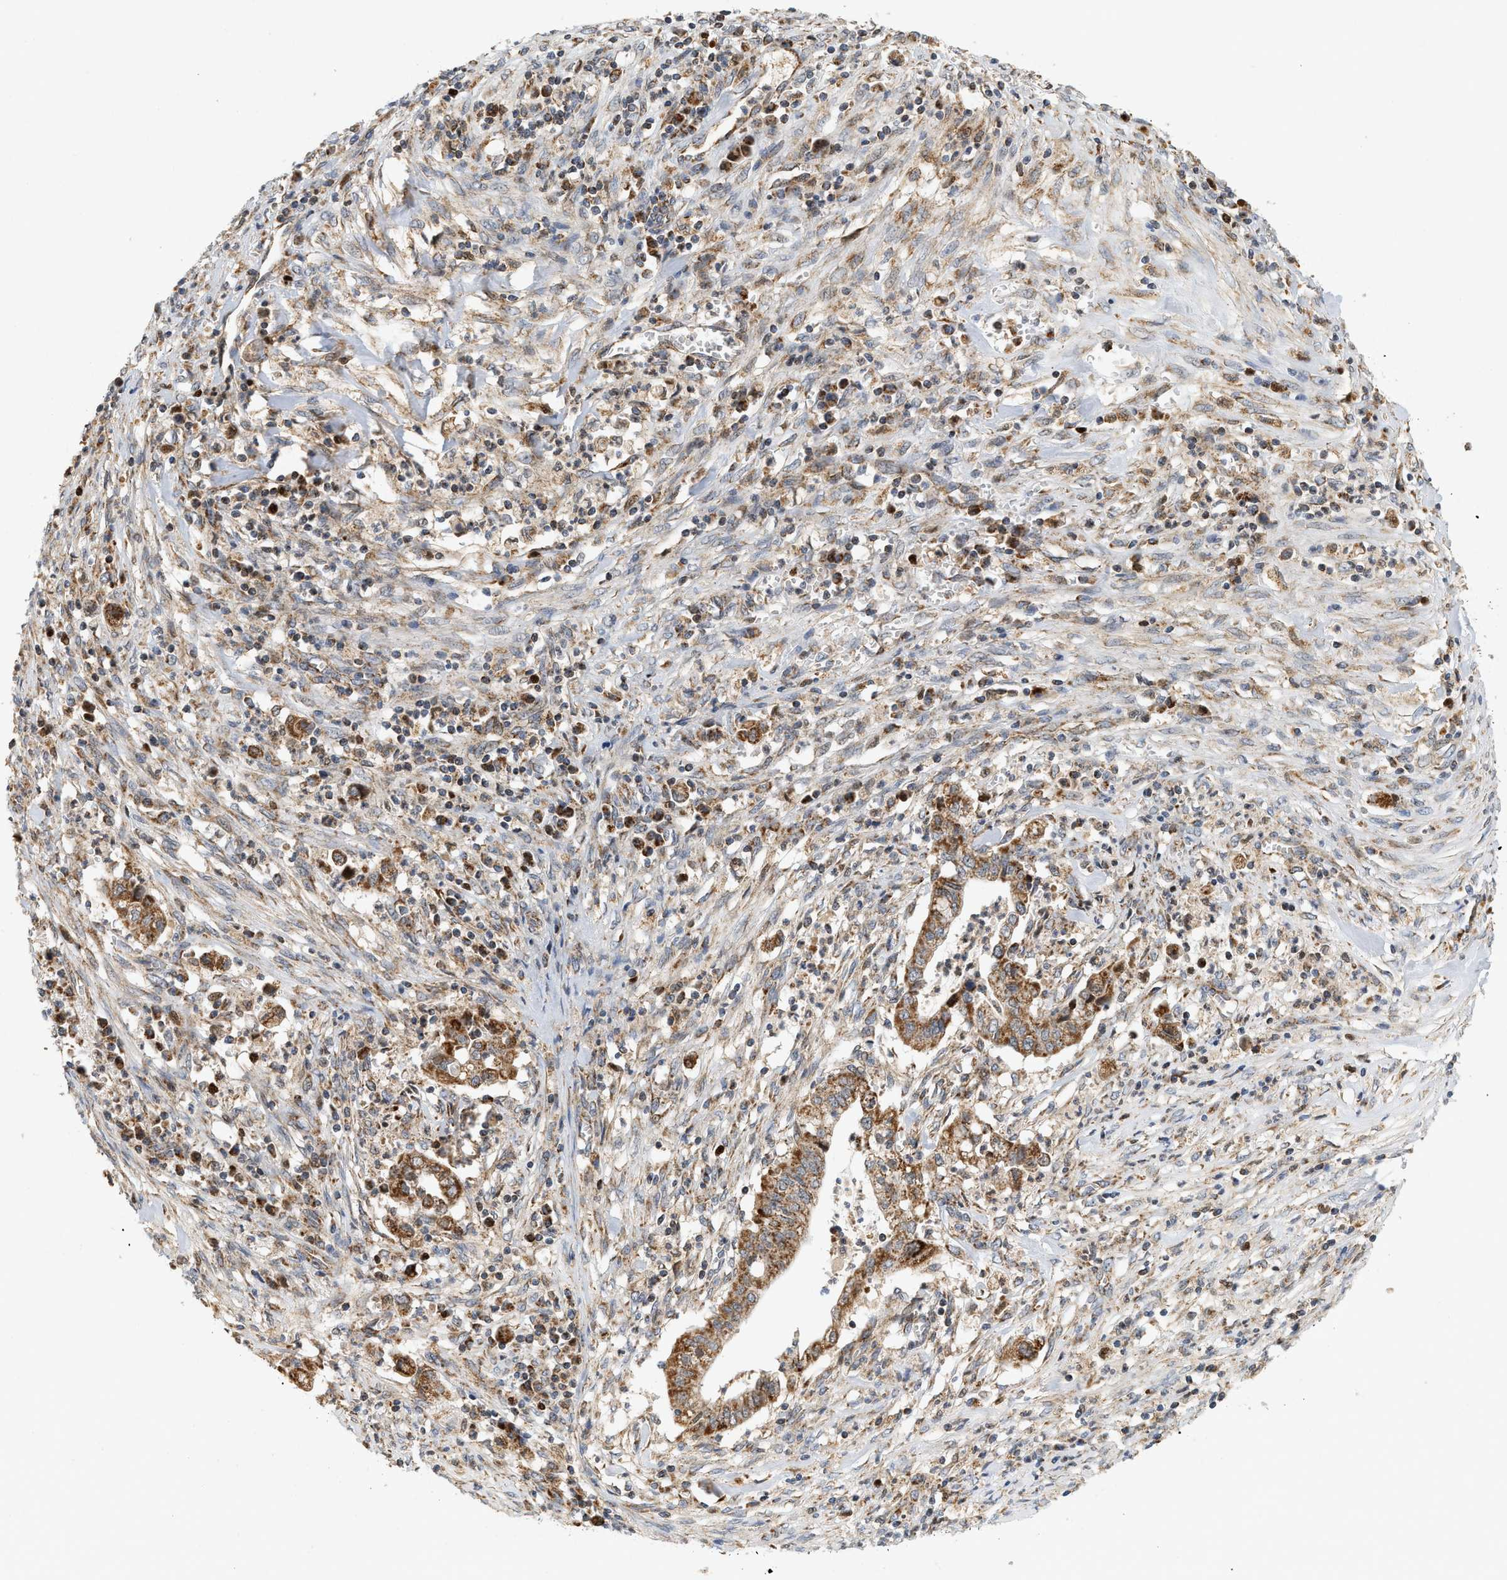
{"staining": {"intensity": "moderate", "quantity": ">75%", "location": "cytoplasmic/membranous"}, "tissue": "cervical cancer", "cell_type": "Tumor cells", "image_type": "cancer", "snomed": [{"axis": "morphology", "description": "Adenocarcinoma, NOS"}, {"axis": "topography", "description": "Cervix"}], "caption": "Immunohistochemistry (IHC) micrograph of cervical adenocarcinoma stained for a protein (brown), which displays medium levels of moderate cytoplasmic/membranous staining in about >75% of tumor cells.", "gene": "MCU", "patient": {"sex": "female", "age": 44}}